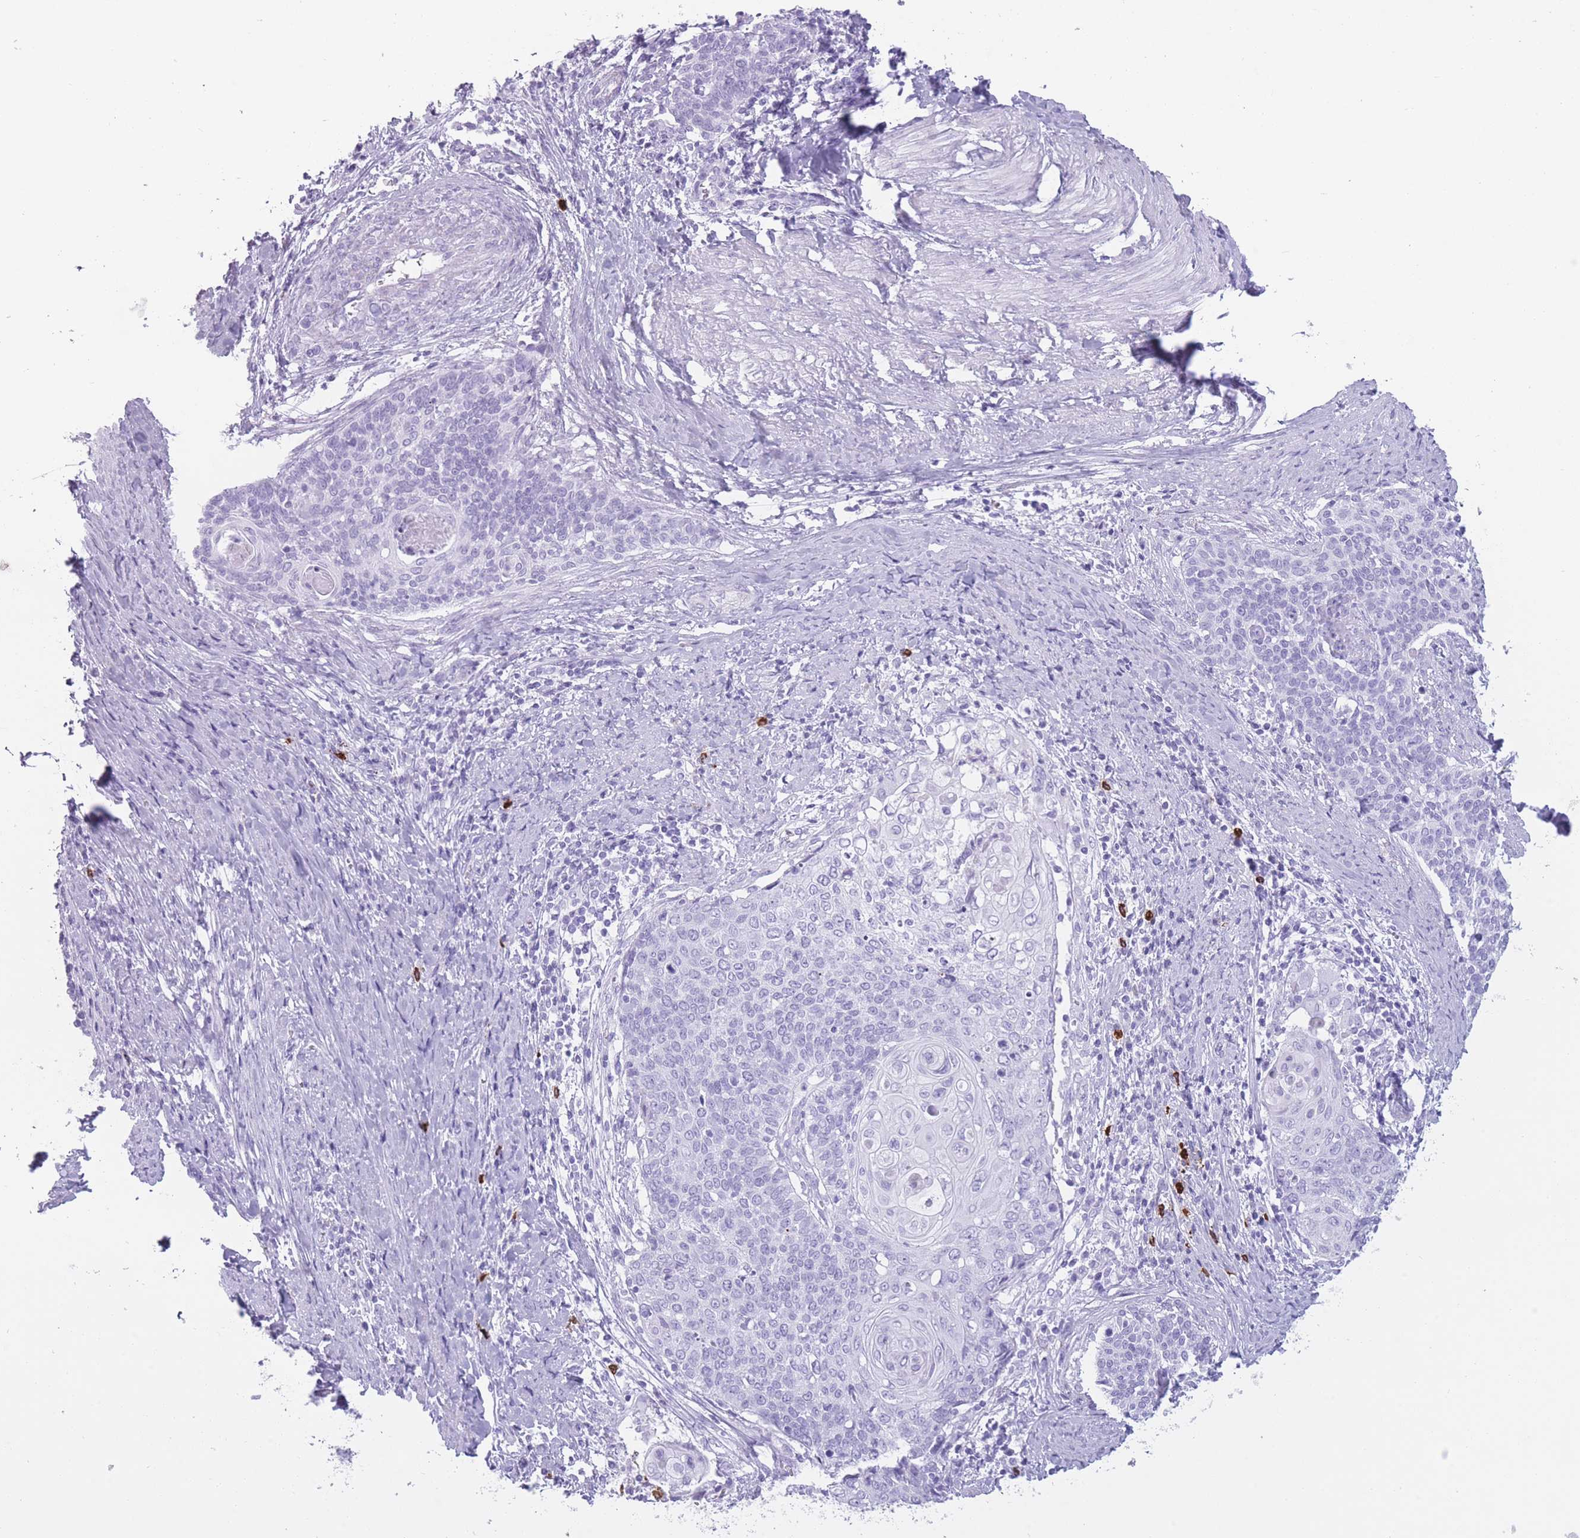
{"staining": {"intensity": "negative", "quantity": "none", "location": "none"}, "tissue": "cervical cancer", "cell_type": "Tumor cells", "image_type": "cancer", "snomed": [{"axis": "morphology", "description": "Squamous cell carcinoma, NOS"}, {"axis": "topography", "description": "Cervix"}], "caption": "Cervical cancer (squamous cell carcinoma) was stained to show a protein in brown. There is no significant staining in tumor cells.", "gene": "OR4F21", "patient": {"sex": "female", "age": 39}}